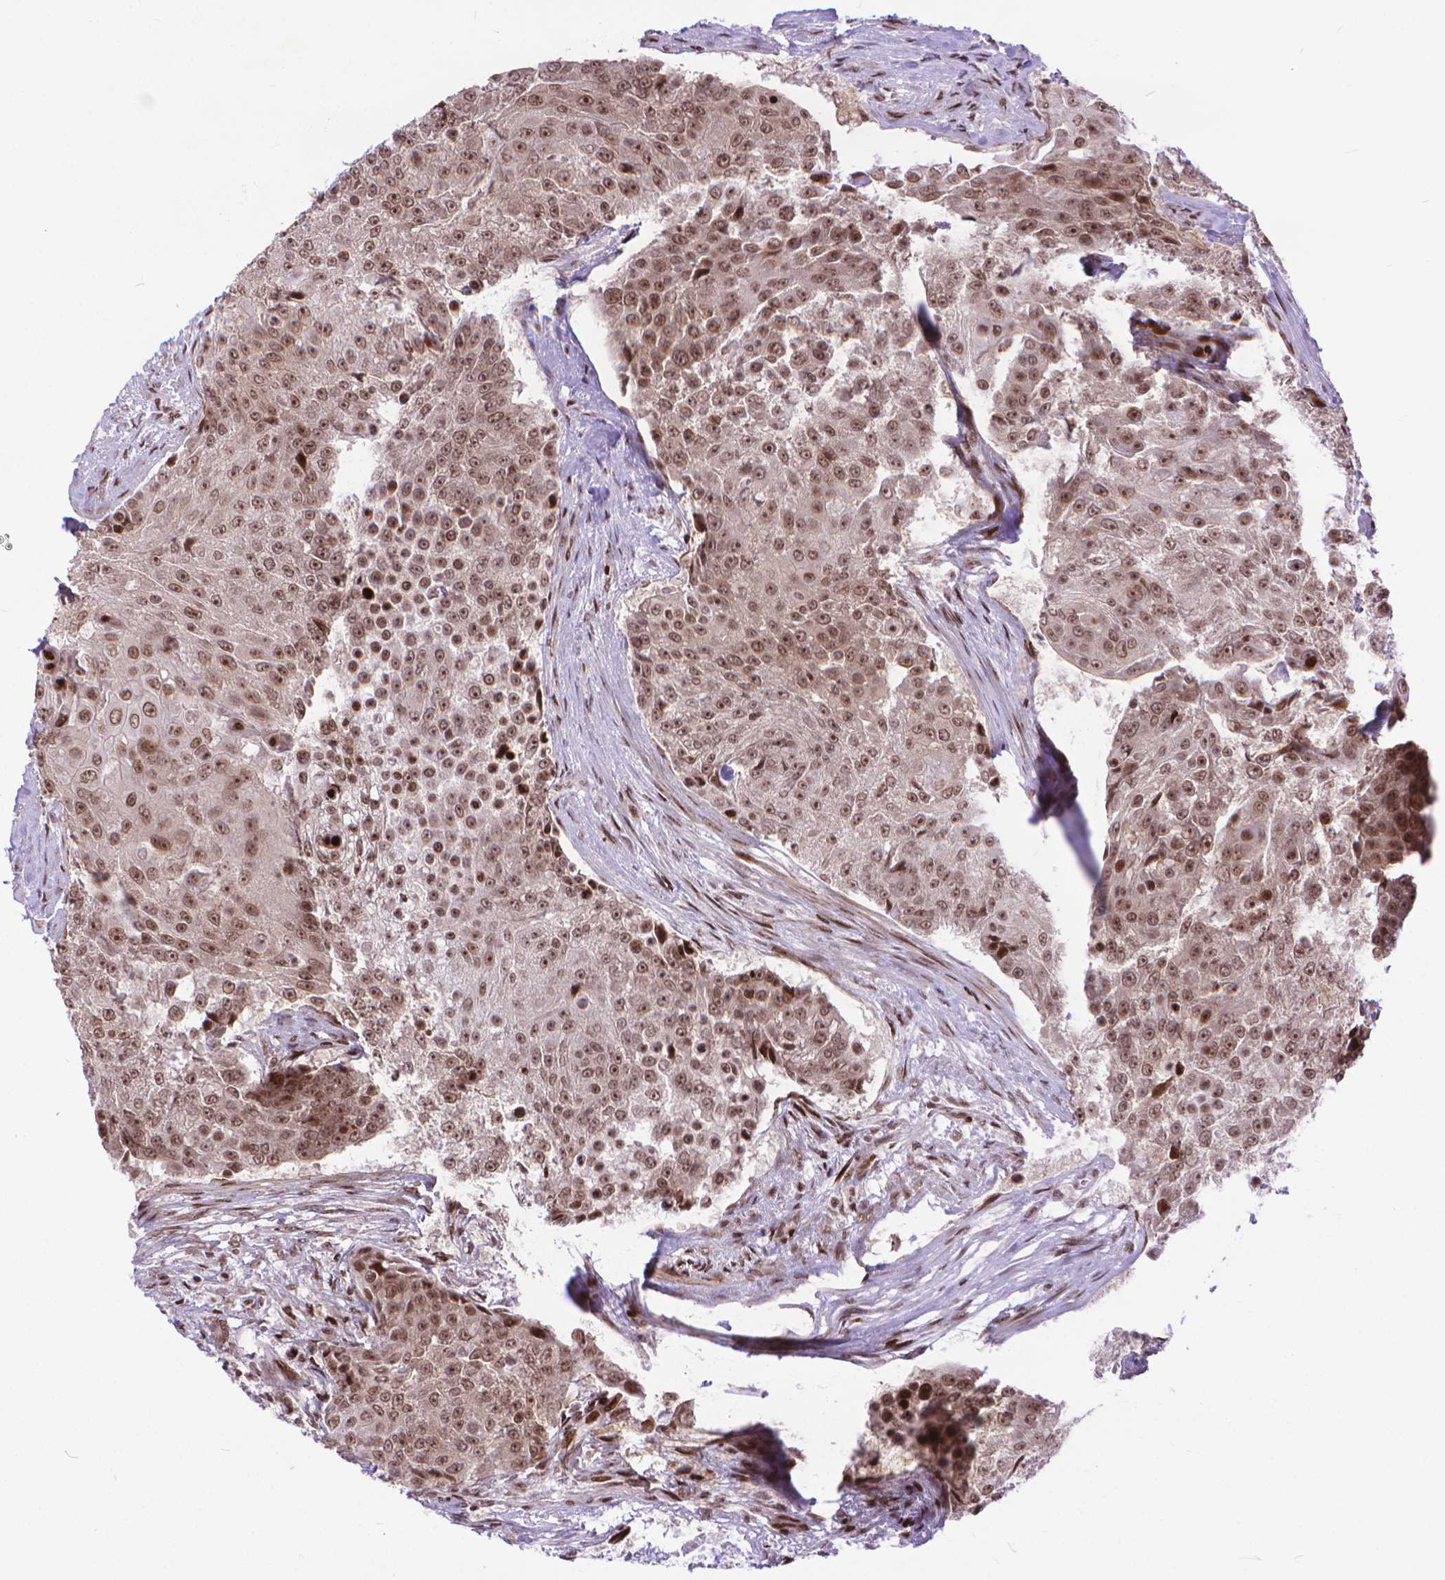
{"staining": {"intensity": "moderate", "quantity": ">75%", "location": "nuclear"}, "tissue": "urothelial cancer", "cell_type": "Tumor cells", "image_type": "cancer", "snomed": [{"axis": "morphology", "description": "Urothelial carcinoma, High grade"}, {"axis": "topography", "description": "Urinary bladder"}], "caption": "Immunohistochemistry (IHC) (DAB) staining of human high-grade urothelial carcinoma reveals moderate nuclear protein positivity in approximately >75% of tumor cells.", "gene": "AMER1", "patient": {"sex": "female", "age": 63}}